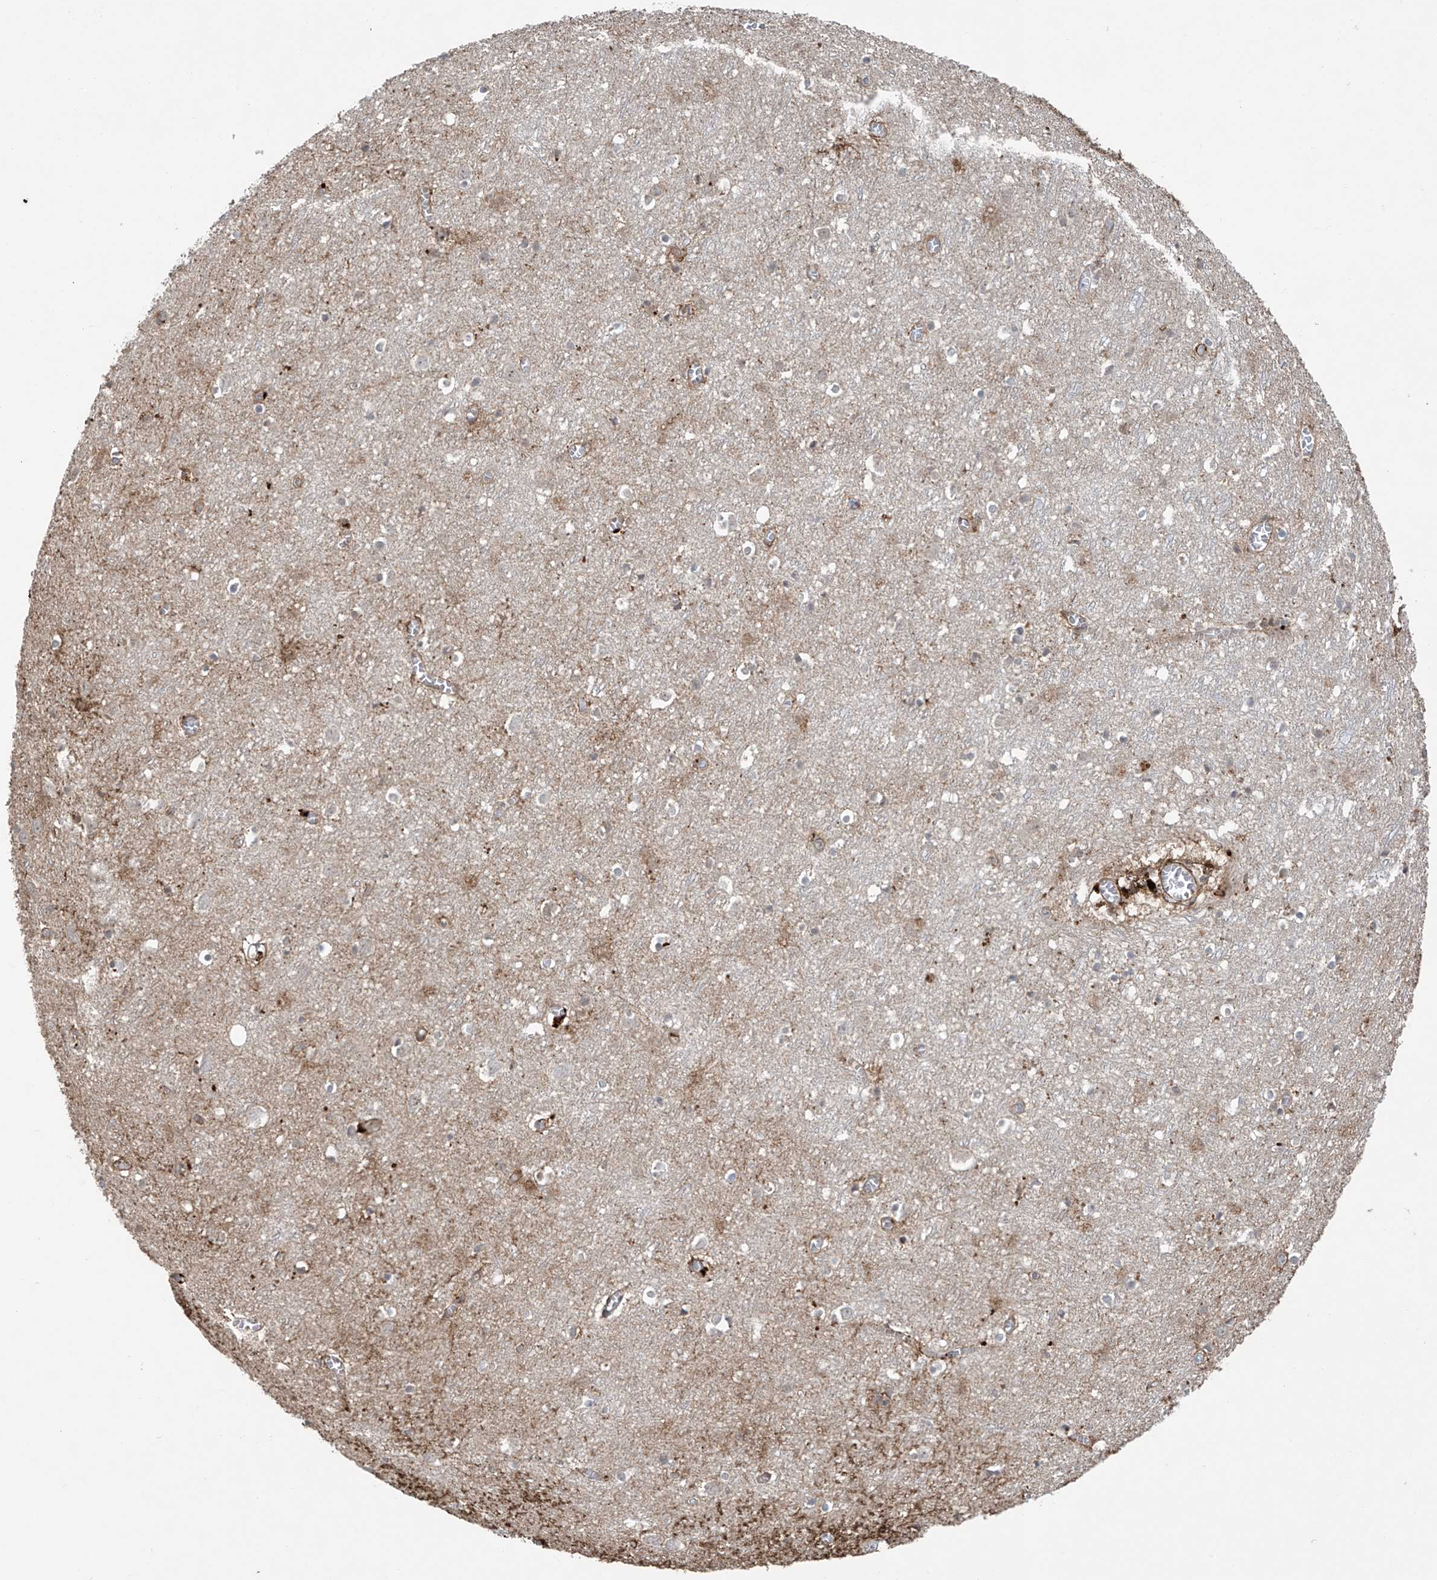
{"staining": {"intensity": "weak", "quantity": ">75%", "location": "cytoplasmic/membranous"}, "tissue": "cerebral cortex", "cell_type": "Endothelial cells", "image_type": "normal", "snomed": [{"axis": "morphology", "description": "Normal tissue, NOS"}, {"axis": "topography", "description": "Cerebral cortex"}], "caption": "A high-resolution micrograph shows immunohistochemistry (IHC) staining of normal cerebral cortex, which displays weak cytoplasmic/membranous positivity in about >75% of endothelial cells.", "gene": "RASGEF1A", "patient": {"sex": "female", "age": 64}}